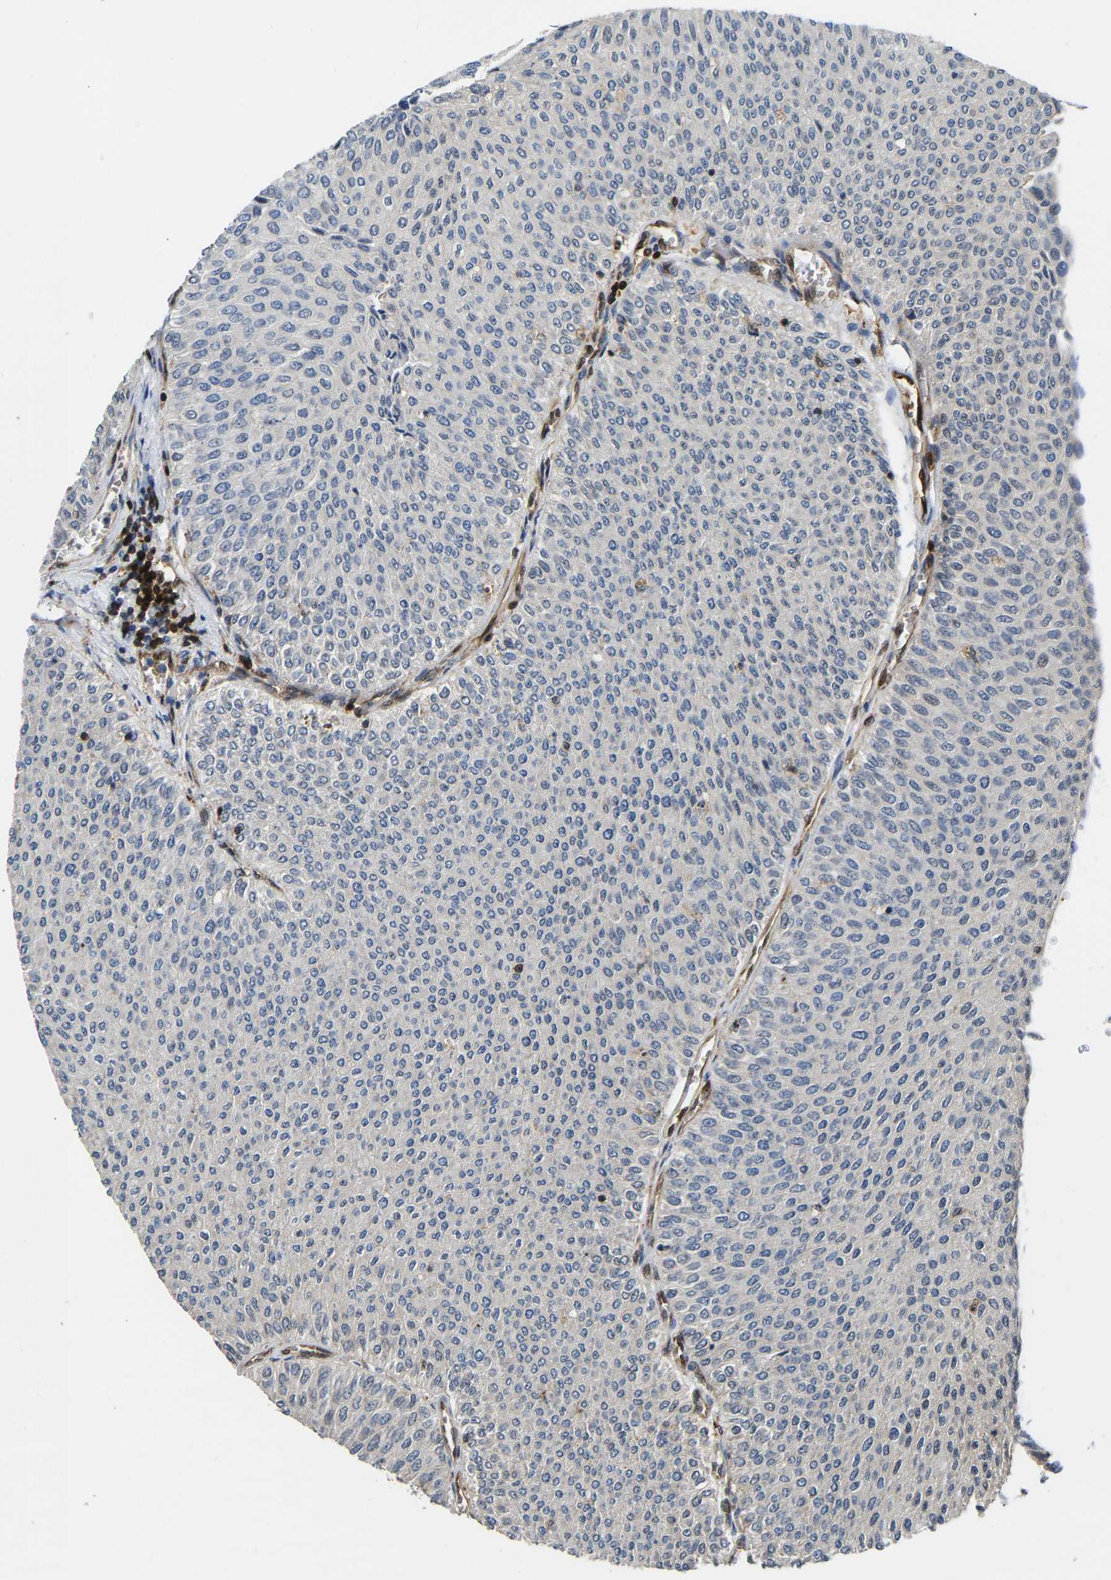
{"staining": {"intensity": "negative", "quantity": "none", "location": "none"}, "tissue": "urothelial cancer", "cell_type": "Tumor cells", "image_type": "cancer", "snomed": [{"axis": "morphology", "description": "Urothelial carcinoma, Low grade"}, {"axis": "topography", "description": "Urinary bladder"}], "caption": "There is no significant positivity in tumor cells of urothelial cancer.", "gene": "GIMAP7", "patient": {"sex": "male", "age": 78}}